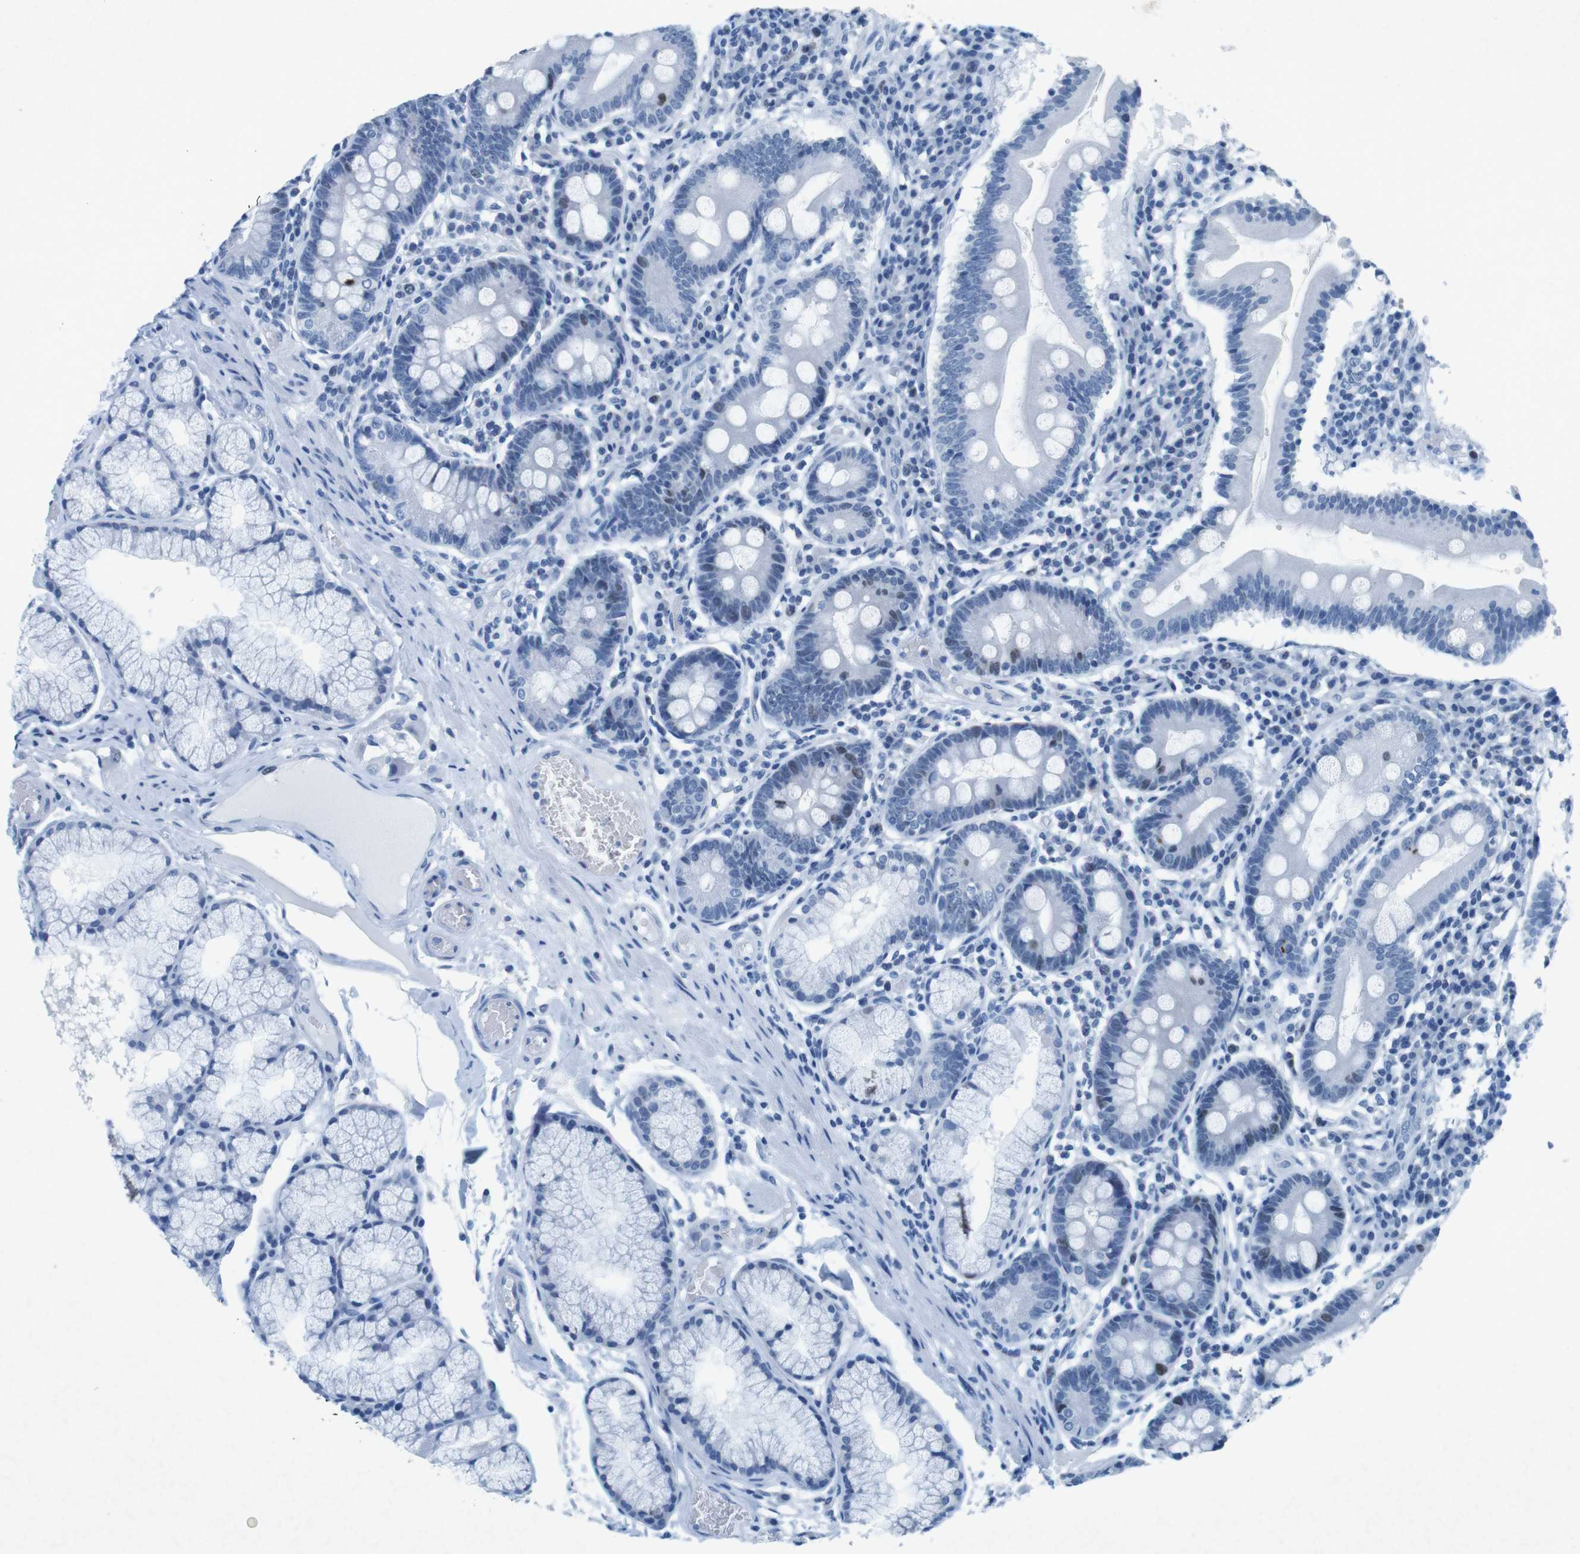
{"staining": {"intensity": "weak", "quantity": "<25%", "location": "nuclear"}, "tissue": "duodenum", "cell_type": "Glandular cells", "image_type": "normal", "snomed": [{"axis": "morphology", "description": "Normal tissue, NOS"}, {"axis": "topography", "description": "Duodenum"}], "caption": "Immunohistochemistry histopathology image of unremarkable duodenum: duodenum stained with DAB displays no significant protein positivity in glandular cells. Brightfield microscopy of immunohistochemistry (IHC) stained with DAB (3,3'-diaminobenzidine) (brown) and hematoxylin (blue), captured at high magnification.", "gene": "CTAG1B", "patient": {"sex": "male", "age": 50}}